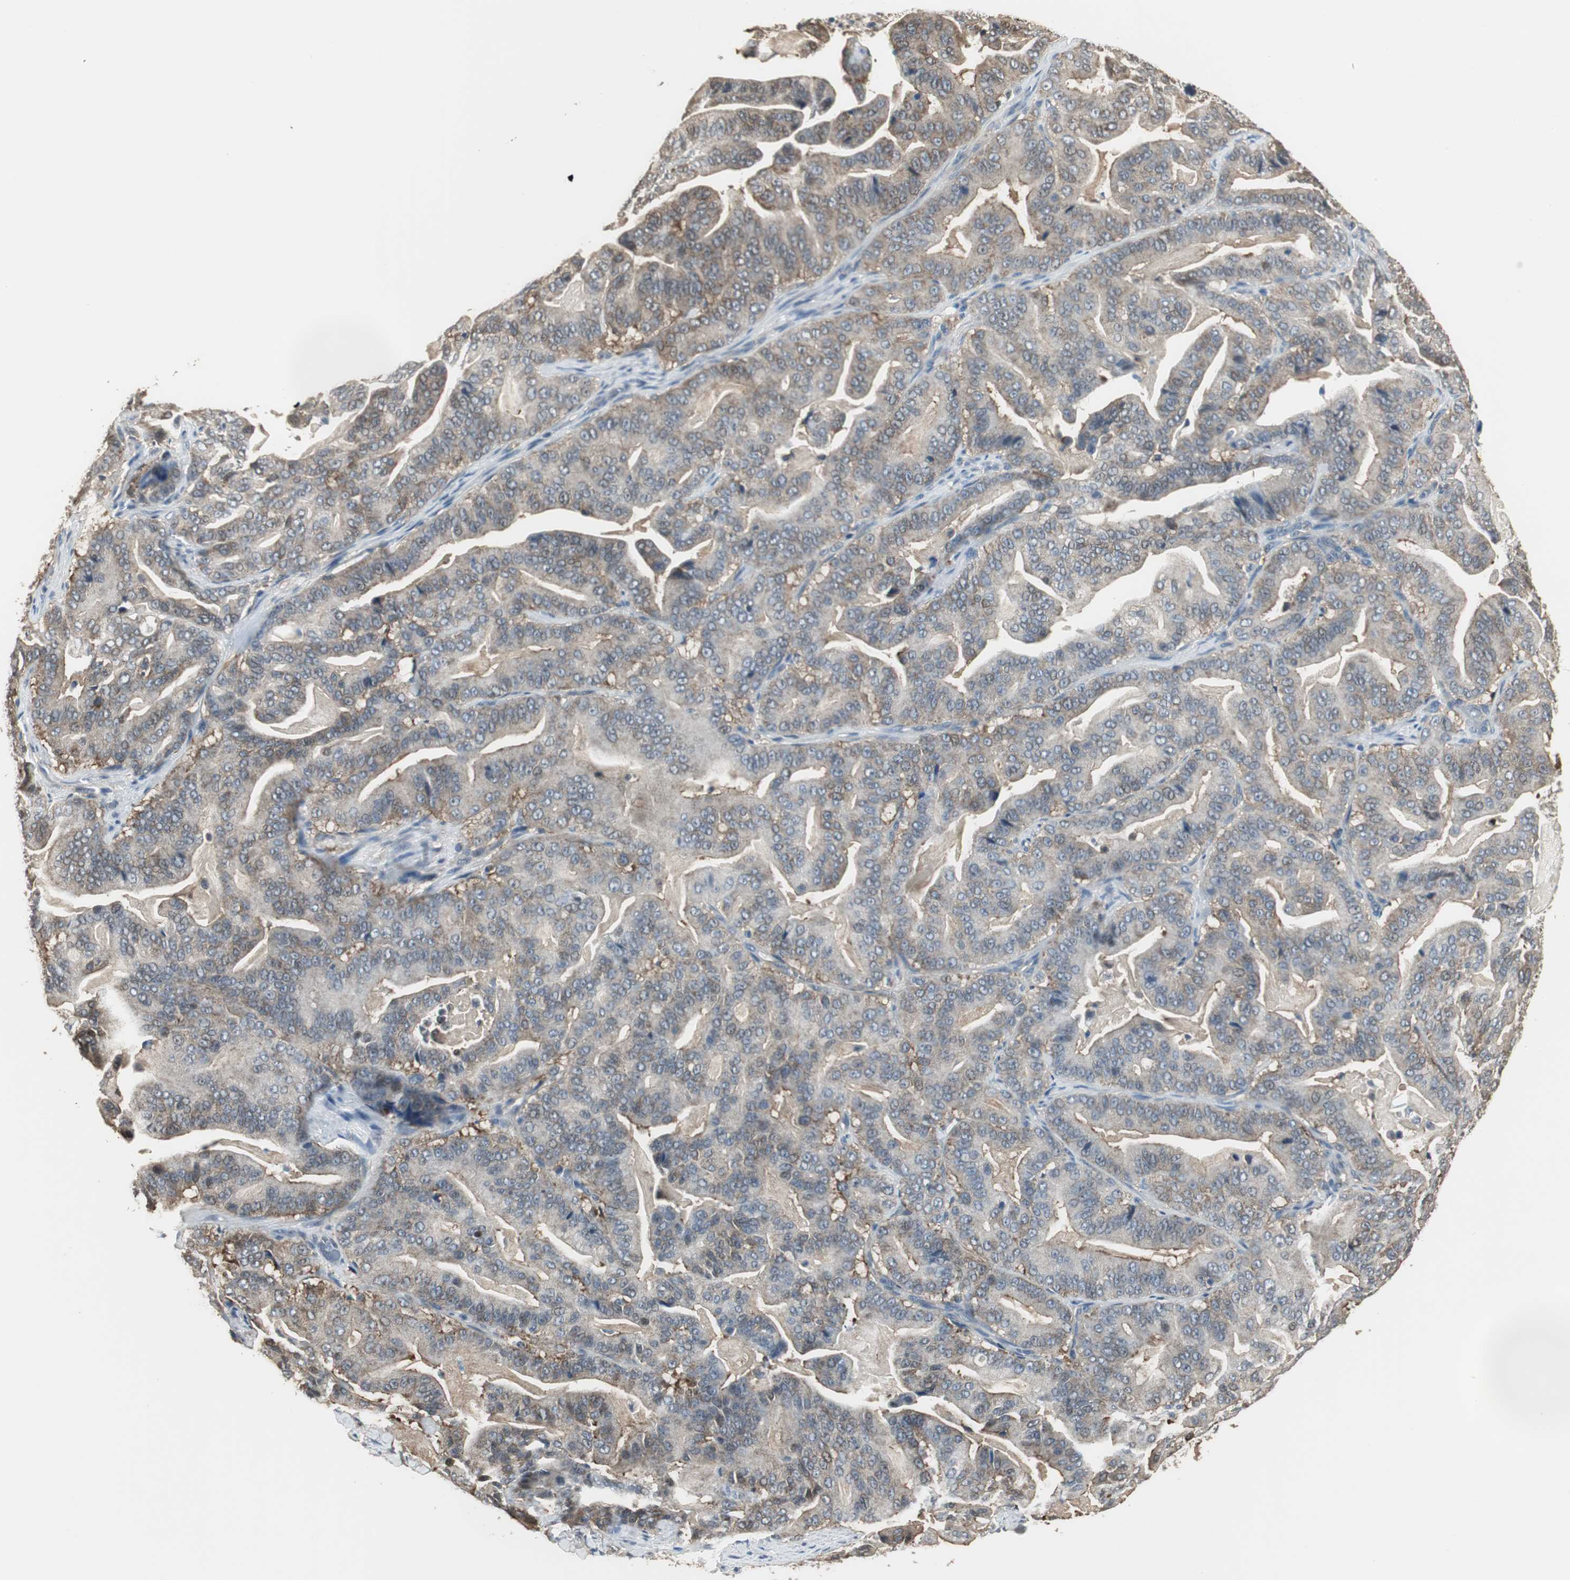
{"staining": {"intensity": "weak", "quantity": ">75%", "location": "cytoplasmic/membranous"}, "tissue": "pancreatic cancer", "cell_type": "Tumor cells", "image_type": "cancer", "snomed": [{"axis": "morphology", "description": "Adenocarcinoma, NOS"}, {"axis": "topography", "description": "Pancreas"}], "caption": "A low amount of weak cytoplasmic/membranous positivity is identified in approximately >75% of tumor cells in pancreatic adenocarcinoma tissue.", "gene": "CCT5", "patient": {"sex": "male", "age": 63}}